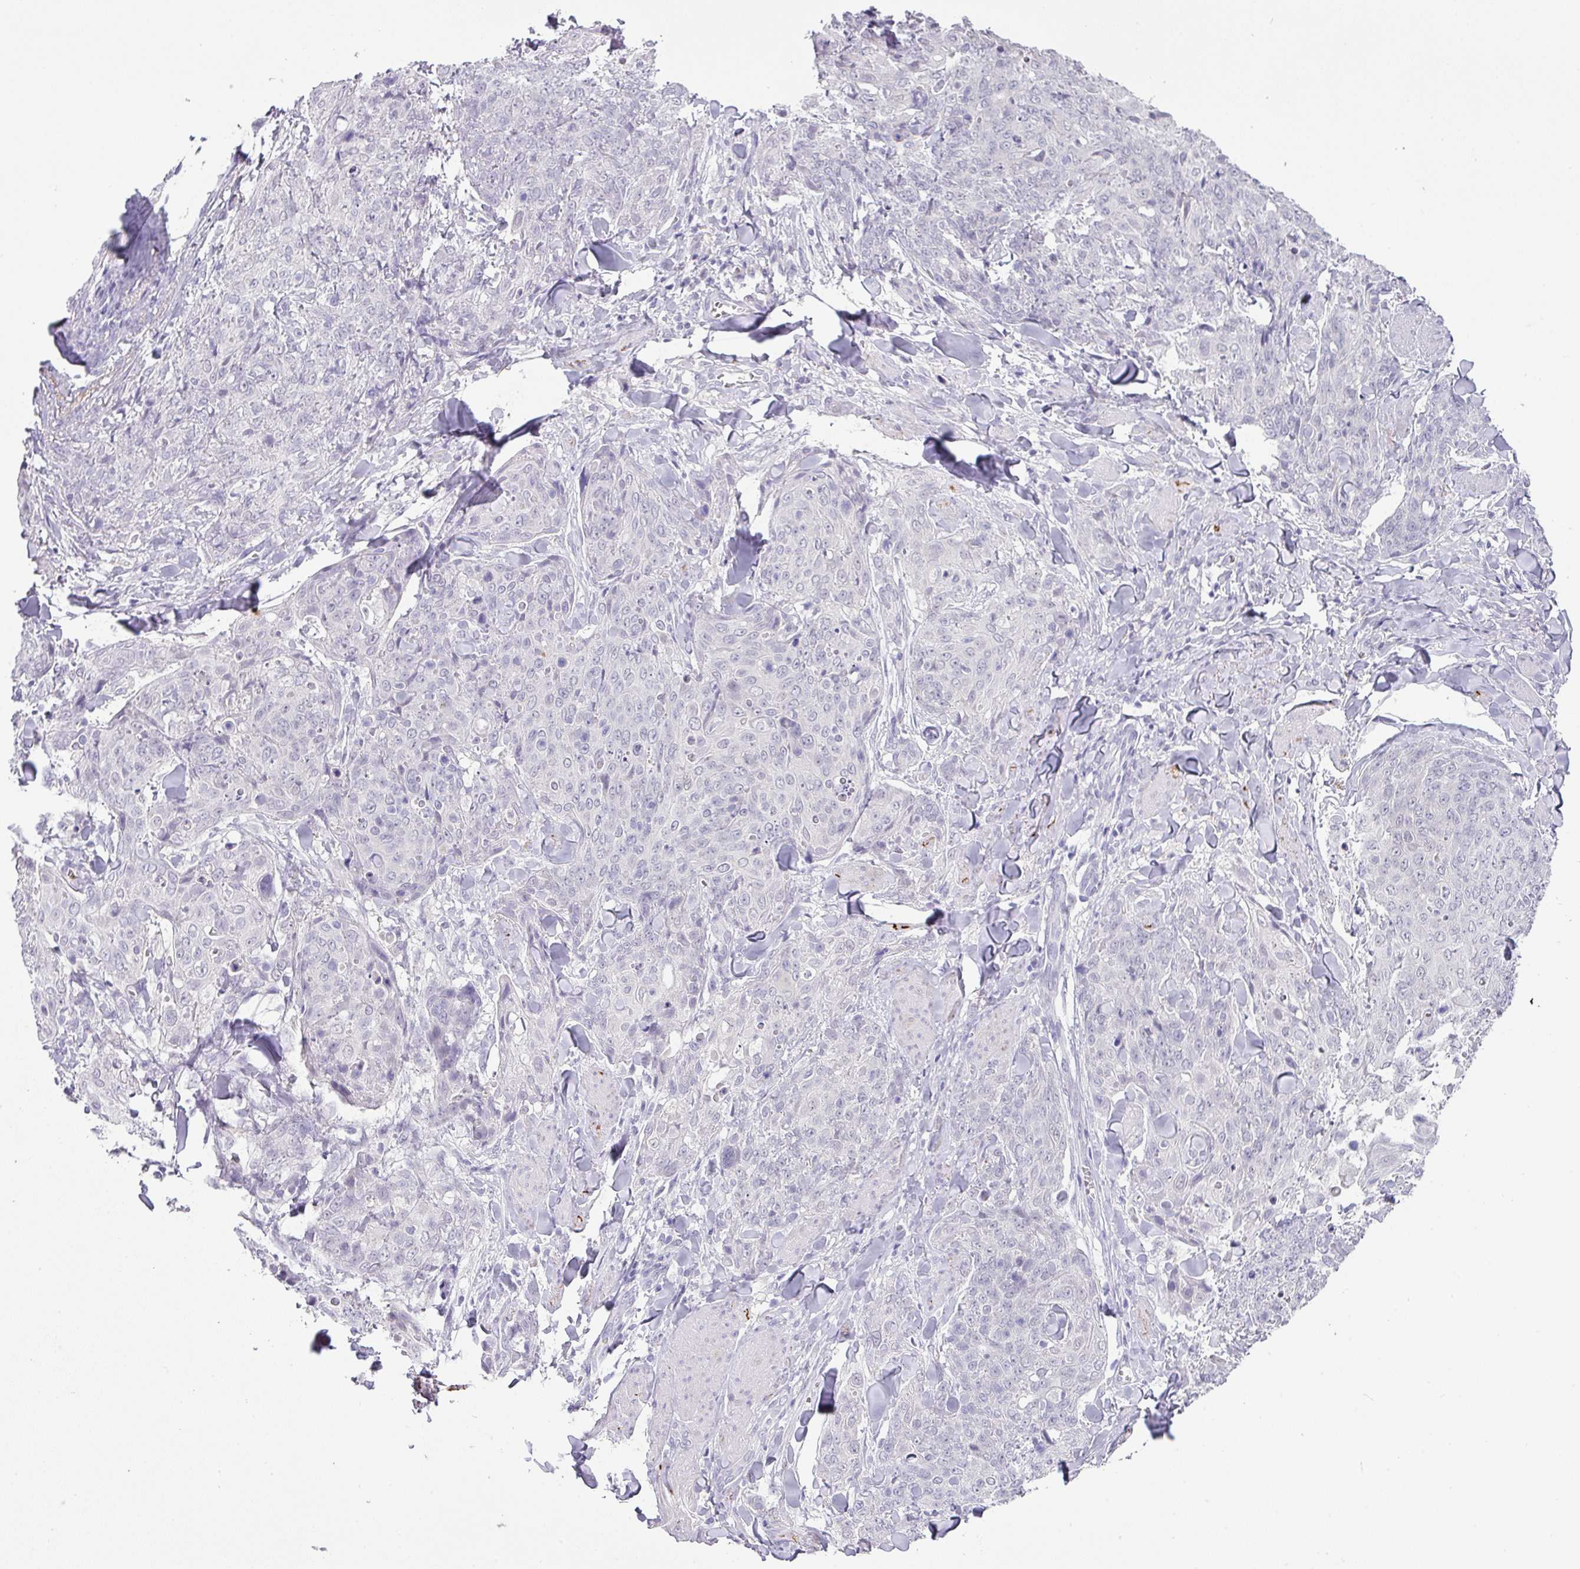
{"staining": {"intensity": "negative", "quantity": "none", "location": "none"}, "tissue": "skin cancer", "cell_type": "Tumor cells", "image_type": "cancer", "snomed": [{"axis": "morphology", "description": "Squamous cell carcinoma, NOS"}, {"axis": "topography", "description": "Skin"}, {"axis": "topography", "description": "Vulva"}], "caption": "There is no significant staining in tumor cells of squamous cell carcinoma (skin).", "gene": "FGF17", "patient": {"sex": "female", "age": 85}}